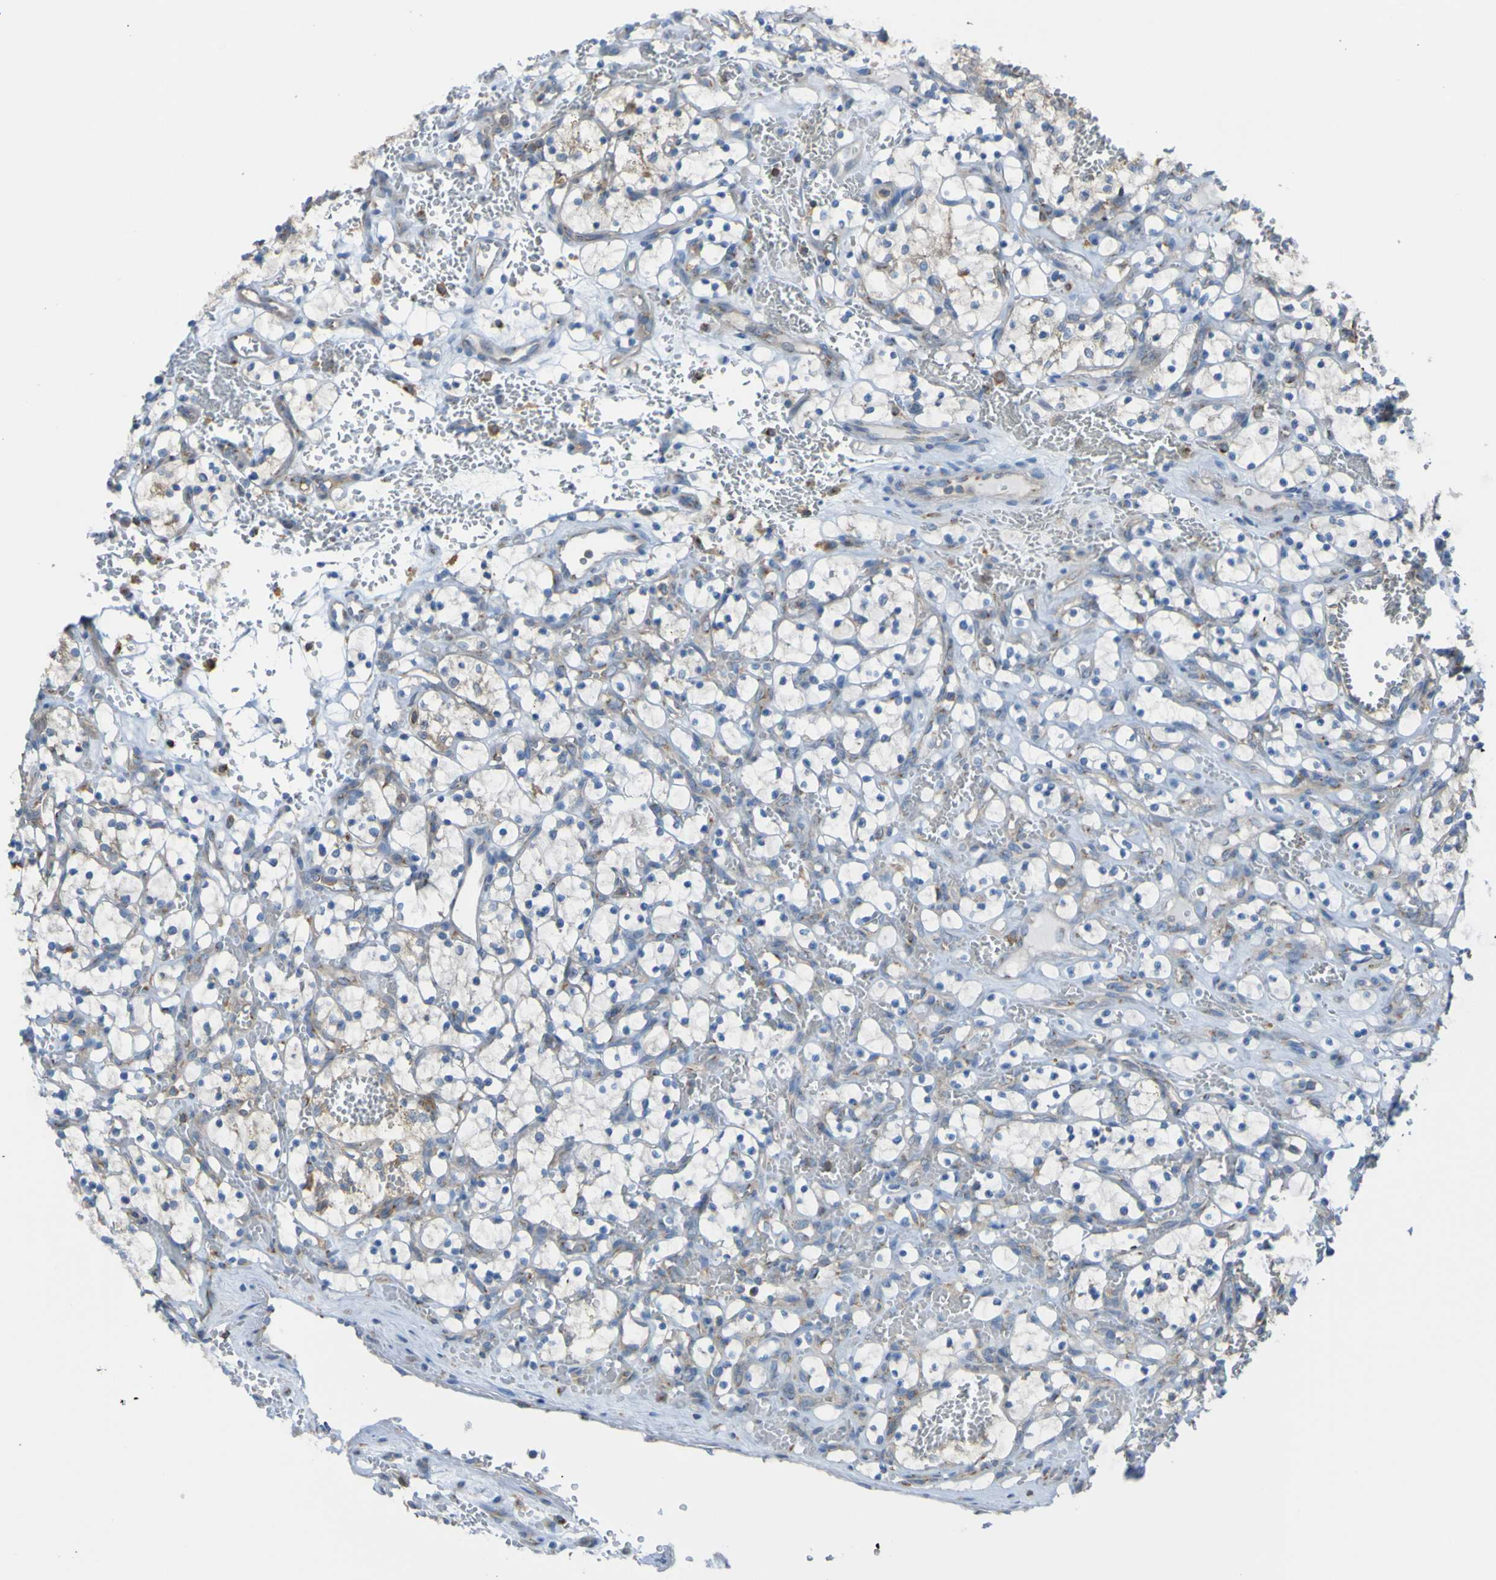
{"staining": {"intensity": "moderate", "quantity": "<25%", "location": "cytoplasmic/membranous"}, "tissue": "renal cancer", "cell_type": "Tumor cells", "image_type": "cancer", "snomed": [{"axis": "morphology", "description": "Adenocarcinoma, NOS"}, {"axis": "topography", "description": "Kidney"}], "caption": "Immunohistochemical staining of renal adenocarcinoma displays low levels of moderate cytoplasmic/membranous positivity in about <25% of tumor cells. (DAB = brown stain, brightfield microscopy at high magnification).", "gene": "MINAR1", "patient": {"sex": "female", "age": 69}}